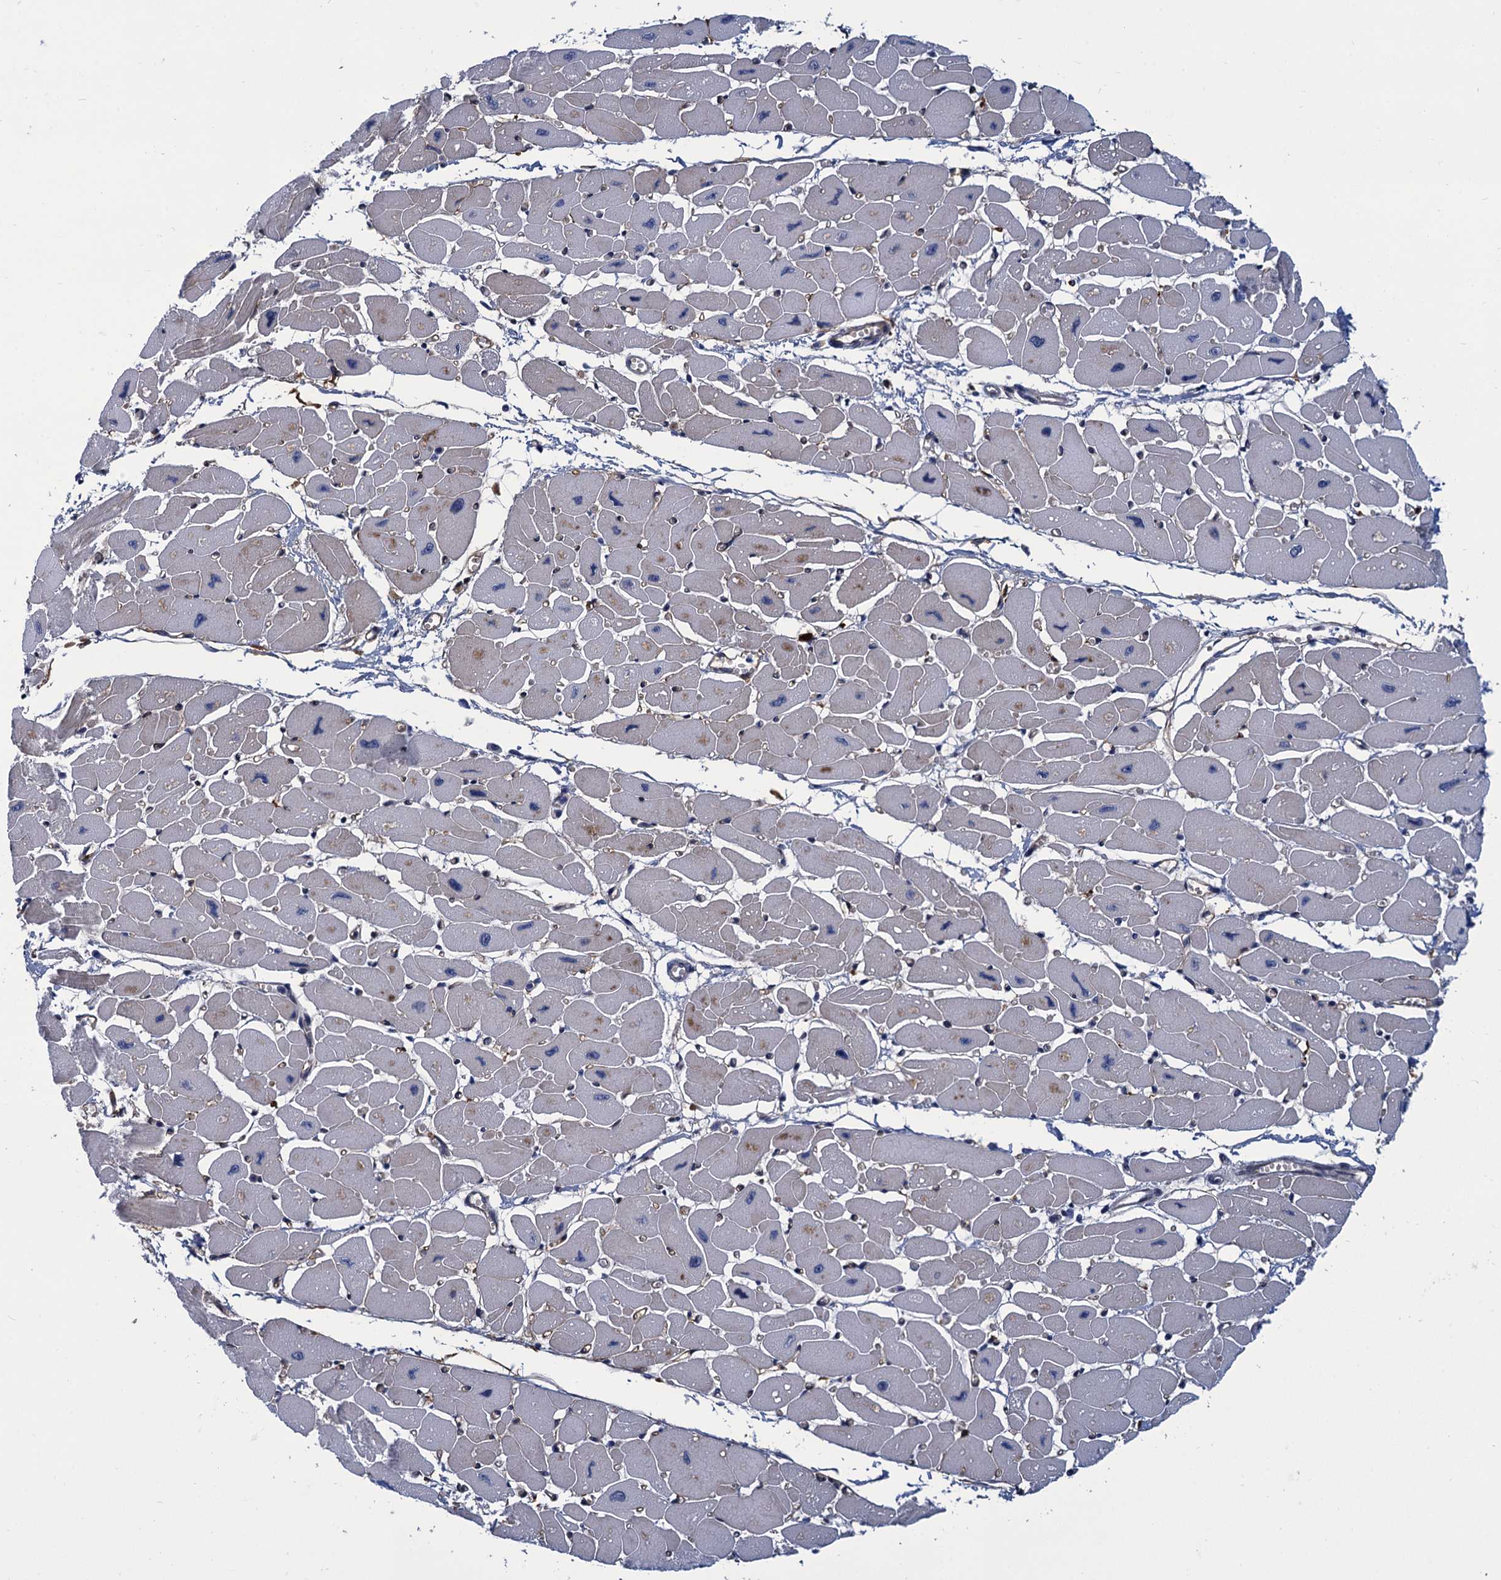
{"staining": {"intensity": "negative", "quantity": "none", "location": "none"}, "tissue": "heart muscle", "cell_type": "Cardiomyocytes", "image_type": "normal", "snomed": [{"axis": "morphology", "description": "Normal tissue, NOS"}, {"axis": "topography", "description": "Heart"}], "caption": "DAB (3,3'-diaminobenzidine) immunohistochemical staining of normal heart muscle displays no significant positivity in cardiomyocytes.", "gene": "DNHD1", "patient": {"sex": "female", "age": 54}}